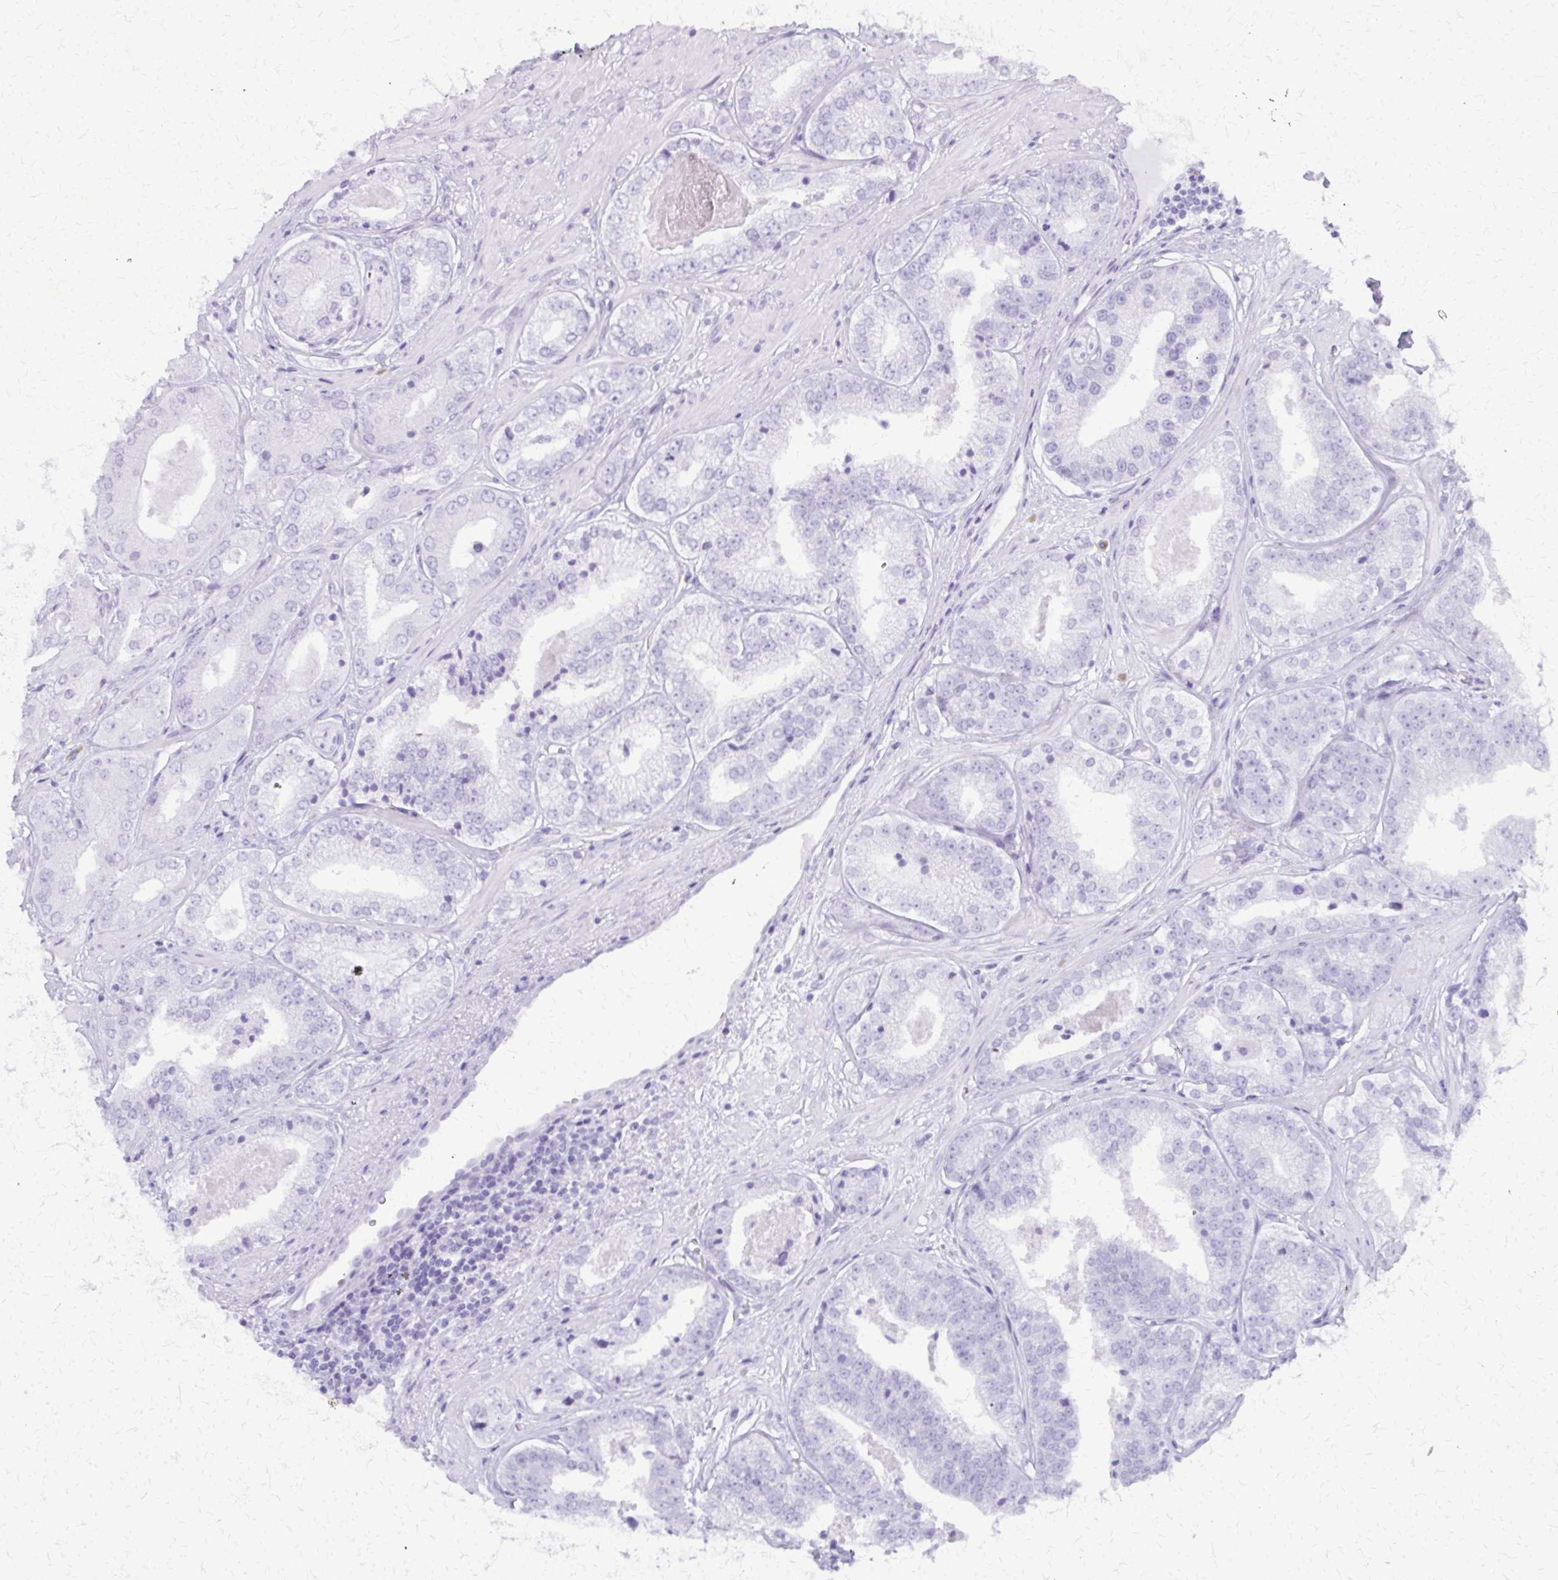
{"staining": {"intensity": "negative", "quantity": "none", "location": "none"}, "tissue": "prostate cancer", "cell_type": "Tumor cells", "image_type": "cancer", "snomed": [{"axis": "morphology", "description": "Adenocarcinoma, Low grade"}, {"axis": "topography", "description": "Prostate"}], "caption": "Immunohistochemistry of human prostate cancer (low-grade adenocarcinoma) demonstrates no staining in tumor cells.", "gene": "FAM162B", "patient": {"sex": "male", "age": 60}}